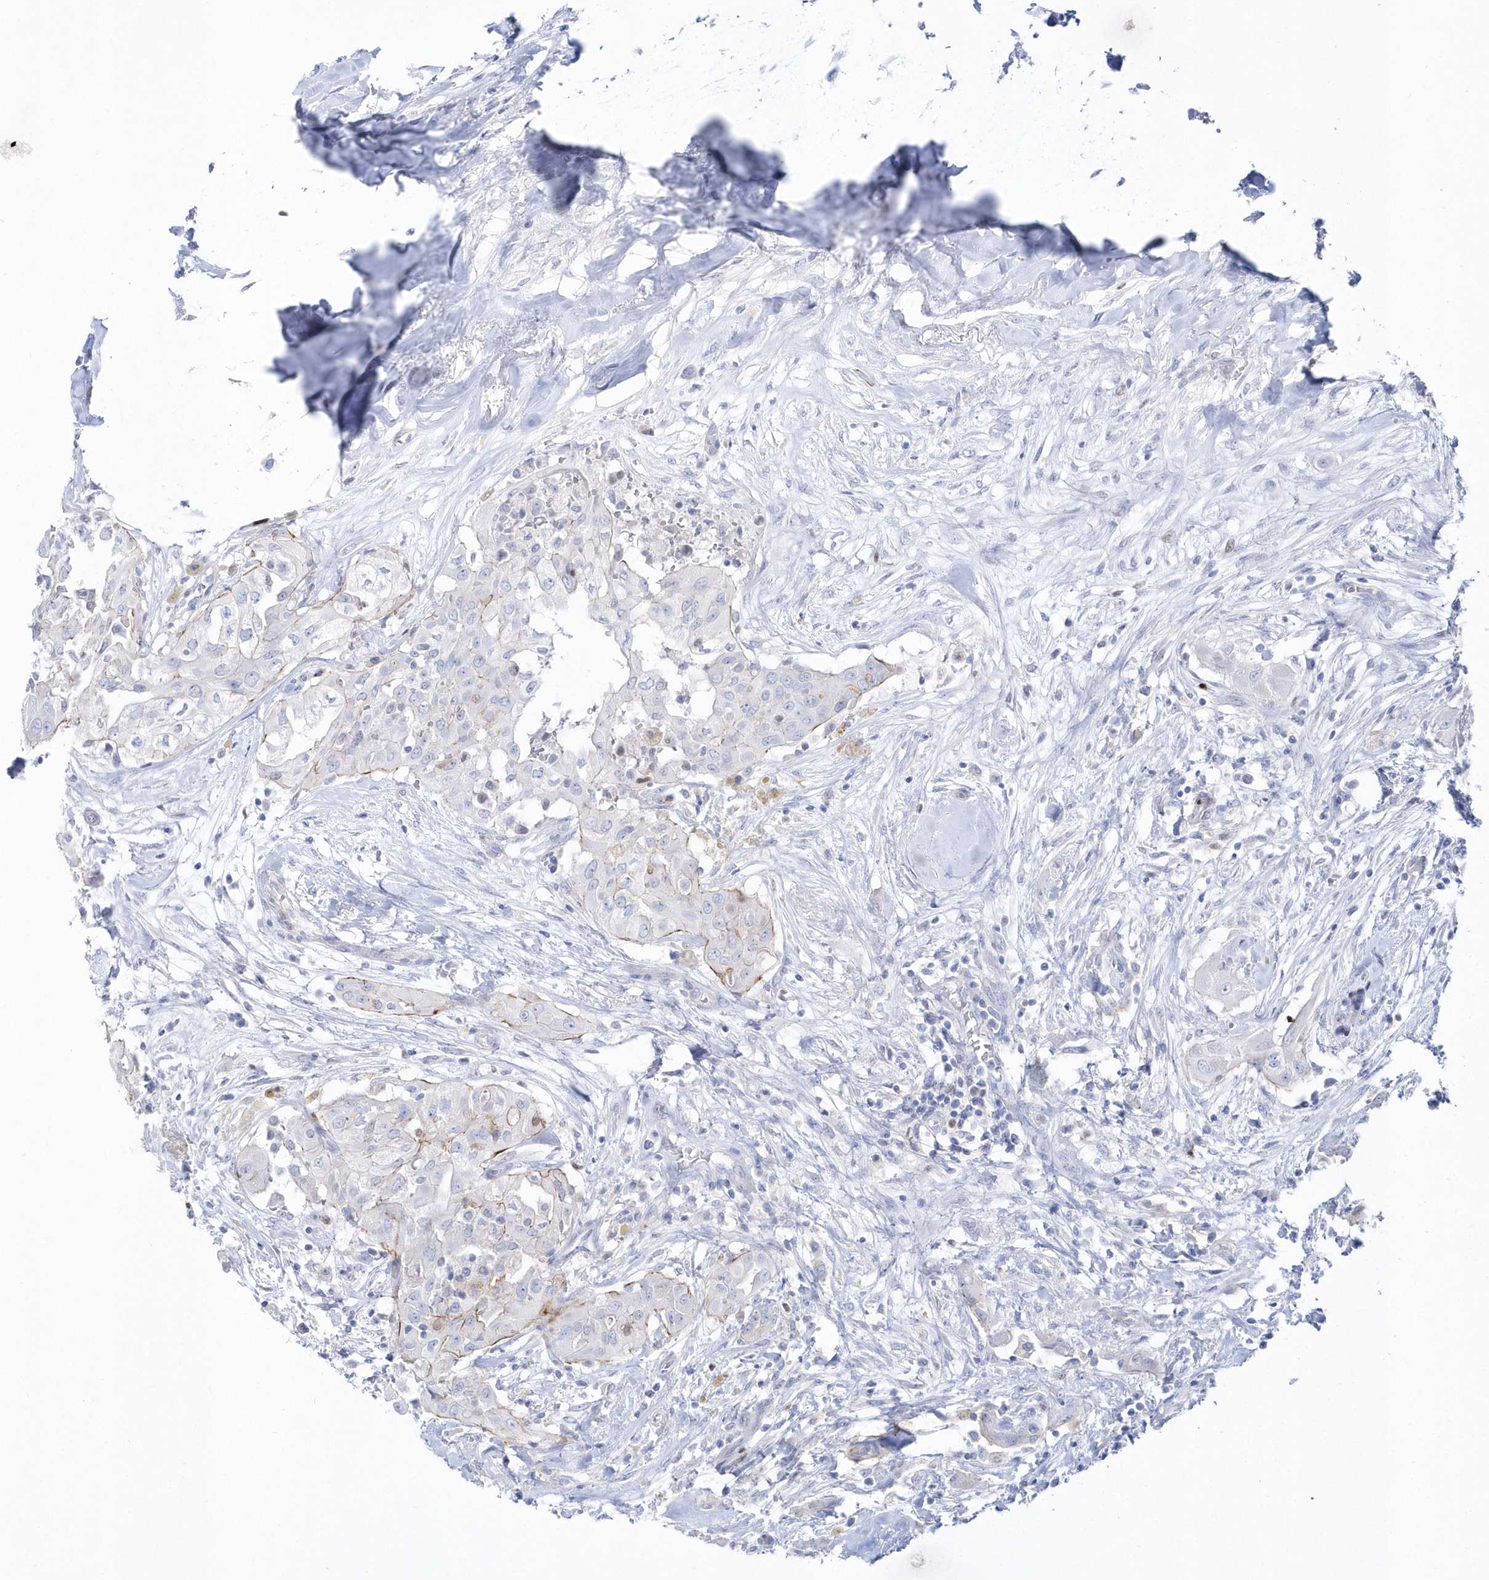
{"staining": {"intensity": "weak", "quantity": "<25%", "location": "cytoplasmic/membranous"}, "tissue": "thyroid cancer", "cell_type": "Tumor cells", "image_type": "cancer", "snomed": [{"axis": "morphology", "description": "Papillary adenocarcinoma, NOS"}, {"axis": "topography", "description": "Thyroid gland"}], "caption": "There is no significant positivity in tumor cells of thyroid cancer (papillary adenocarcinoma).", "gene": "TMCO6", "patient": {"sex": "female", "age": 59}}